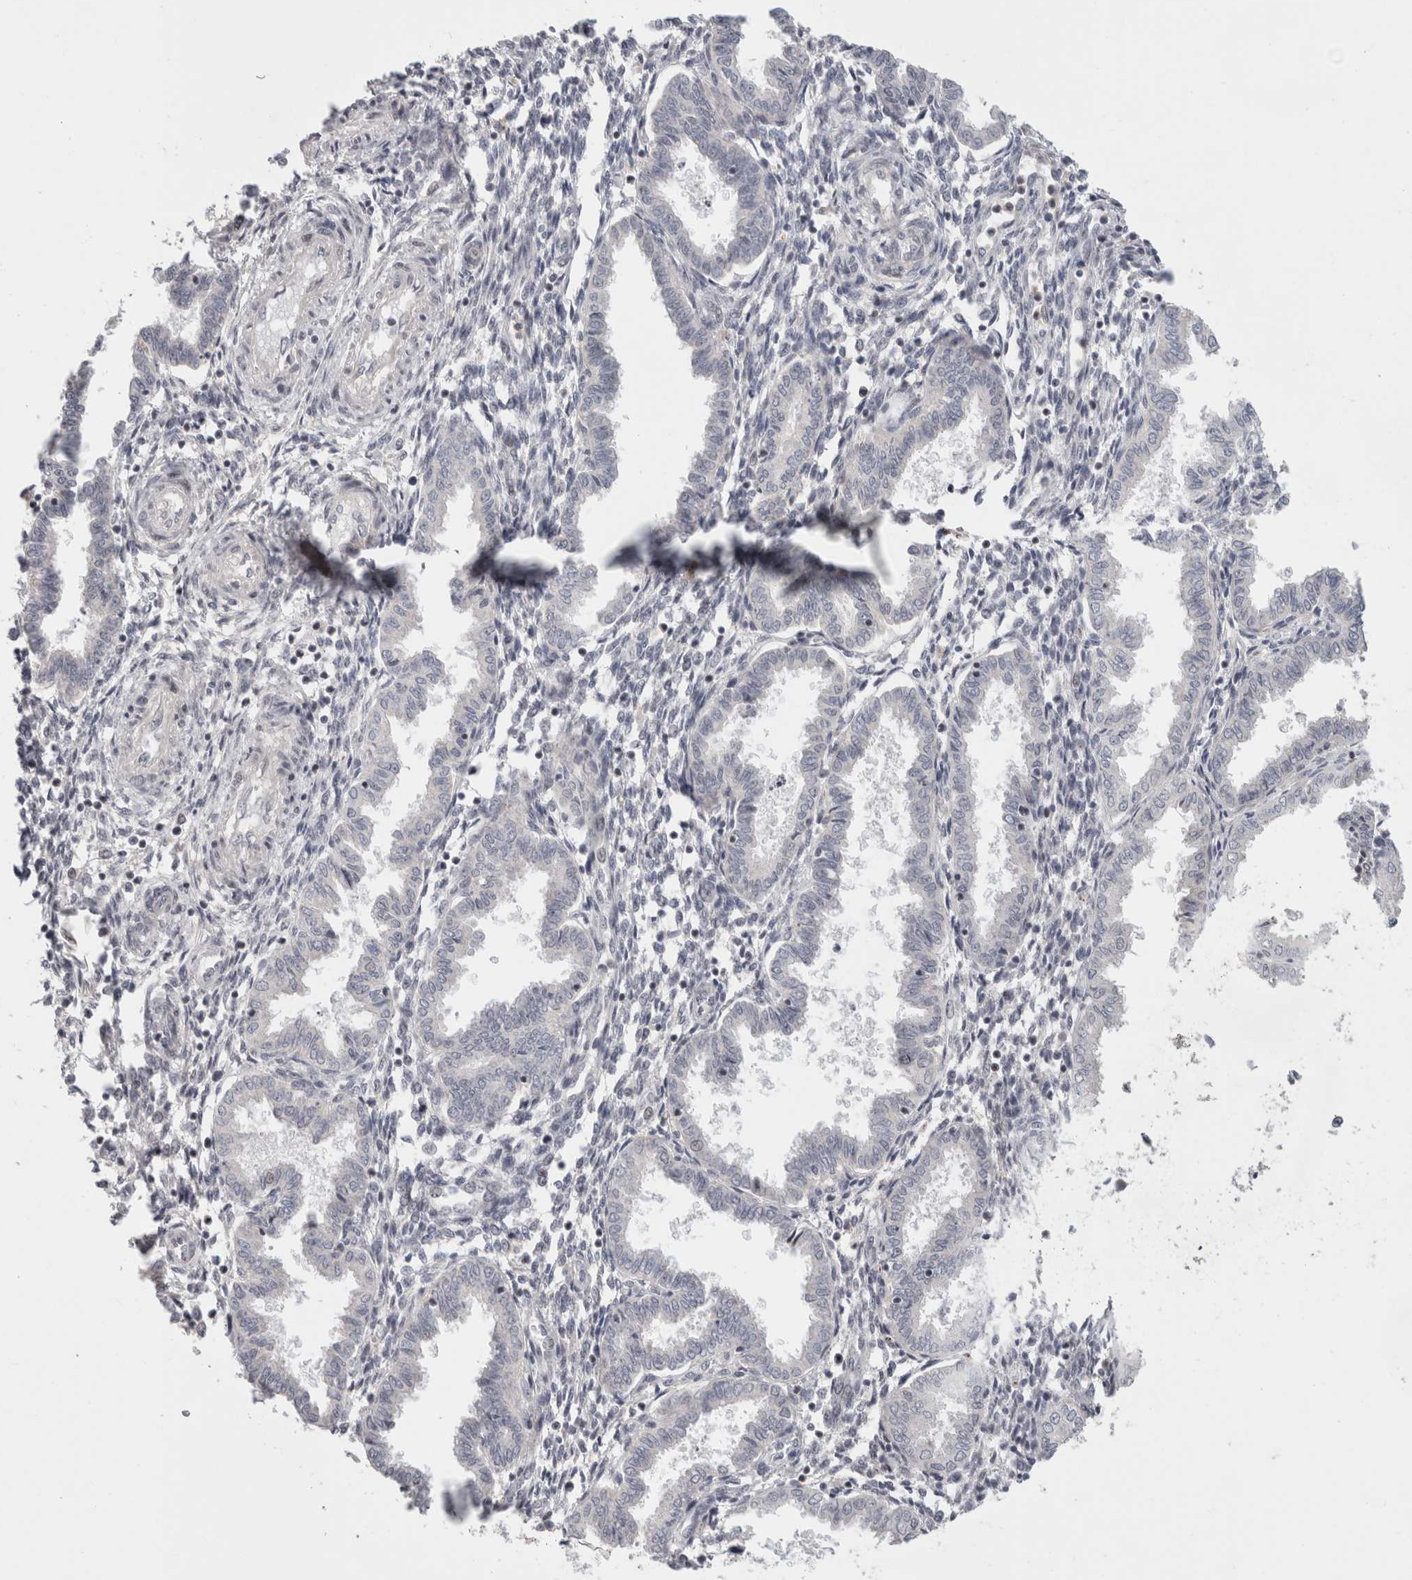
{"staining": {"intensity": "weak", "quantity": "25%-75%", "location": "nuclear"}, "tissue": "endometrium", "cell_type": "Cells in endometrial stroma", "image_type": "normal", "snomed": [{"axis": "morphology", "description": "Normal tissue, NOS"}, {"axis": "topography", "description": "Endometrium"}], "caption": "A low amount of weak nuclear positivity is appreciated in about 25%-75% of cells in endometrial stroma in benign endometrium. (brown staining indicates protein expression, while blue staining denotes nuclei).", "gene": "SENP6", "patient": {"sex": "female", "age": 33}}